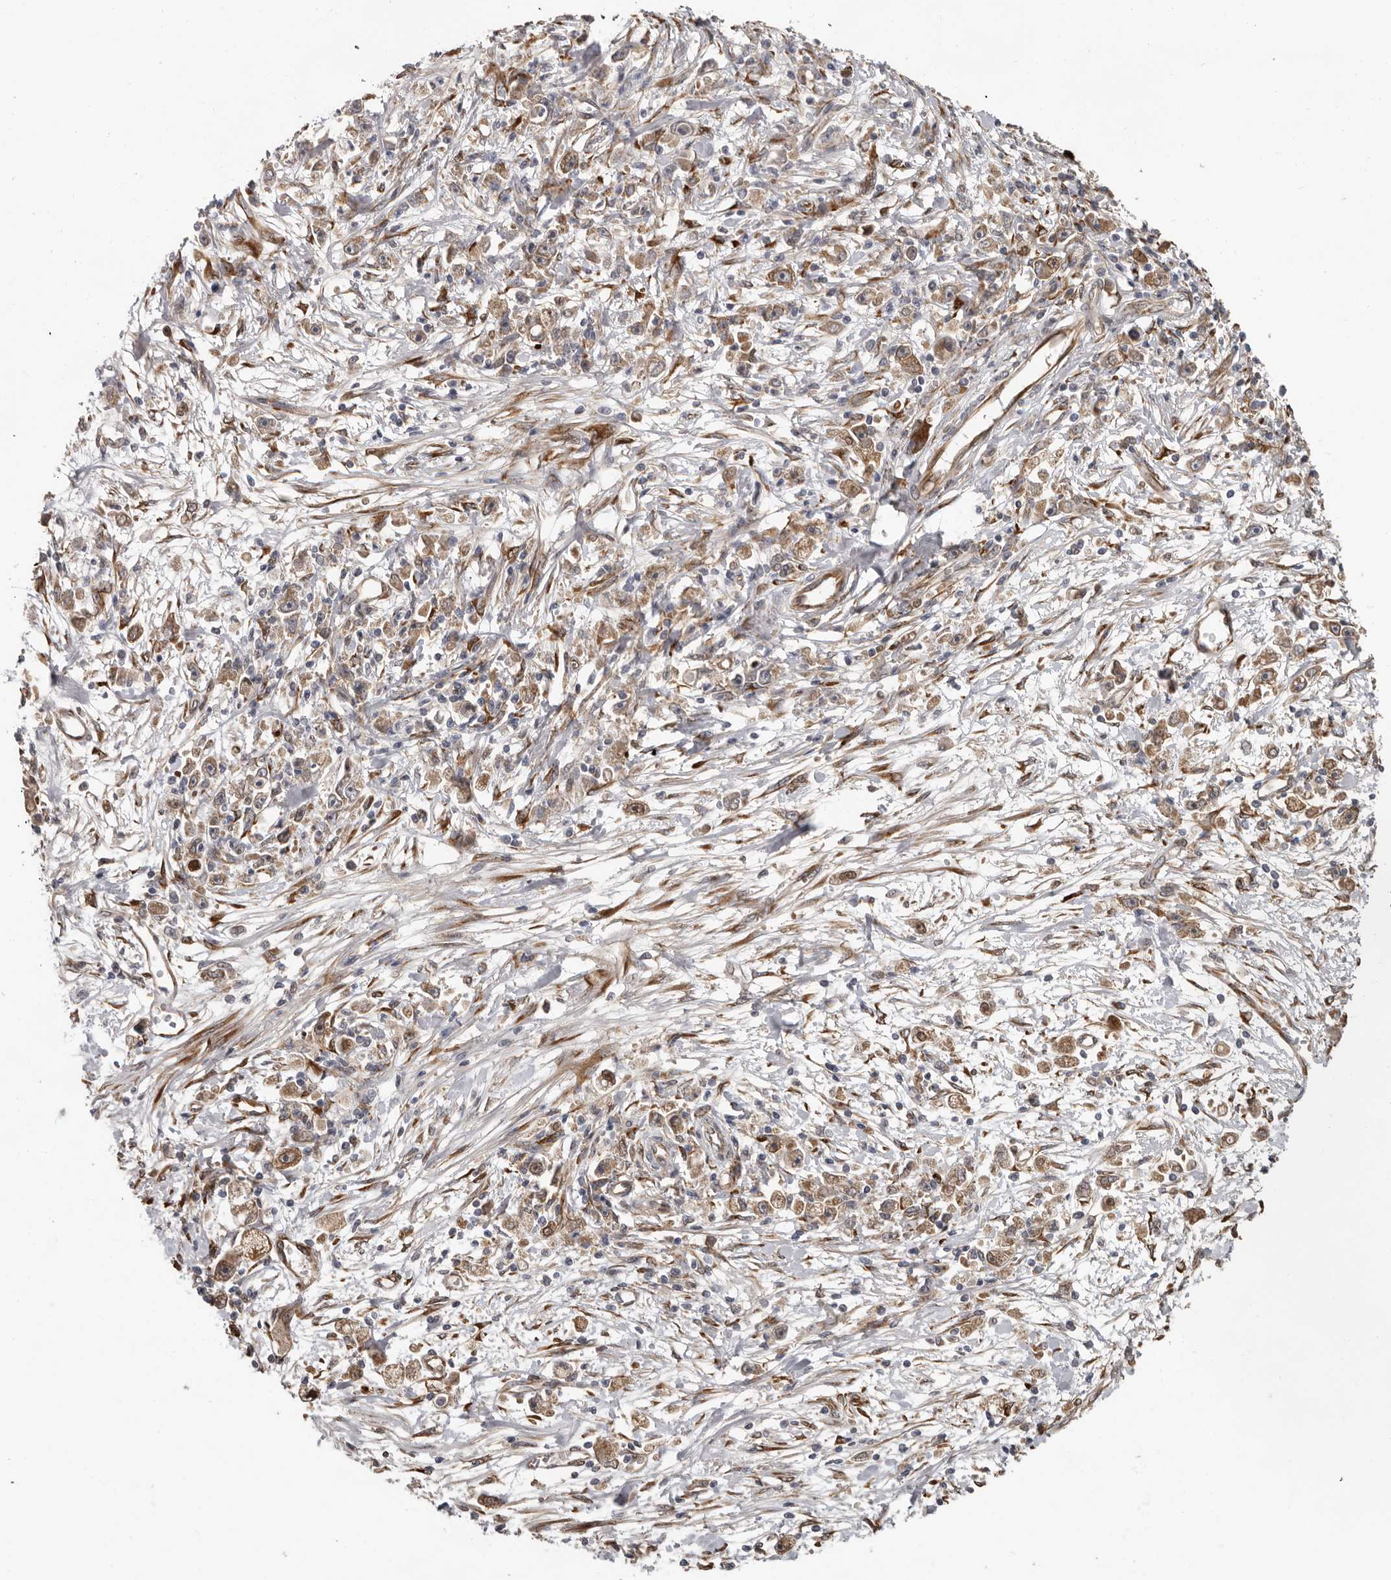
{"staining": {"intensity": "moderate", "quantity": ">75%", "location": "cytoplasmic/membranous"}, "tissue": "stomach cancer", "cell_type": "Tumor cells", "image_type": "cancer", "snomed": [{"axis": "morphology", "description": "Adenocarcinoma, NOS"}, {"axis": "topography", "description": "Stomach"}], "caption": "The micrograph shows staining of stomach adenocarcinoma, revealing moderate cytoplasmic/membranous protein staining (brown color) within tumor cells.", "gene": "MTF1", "patient": {"sex": "female", "age": 59}}